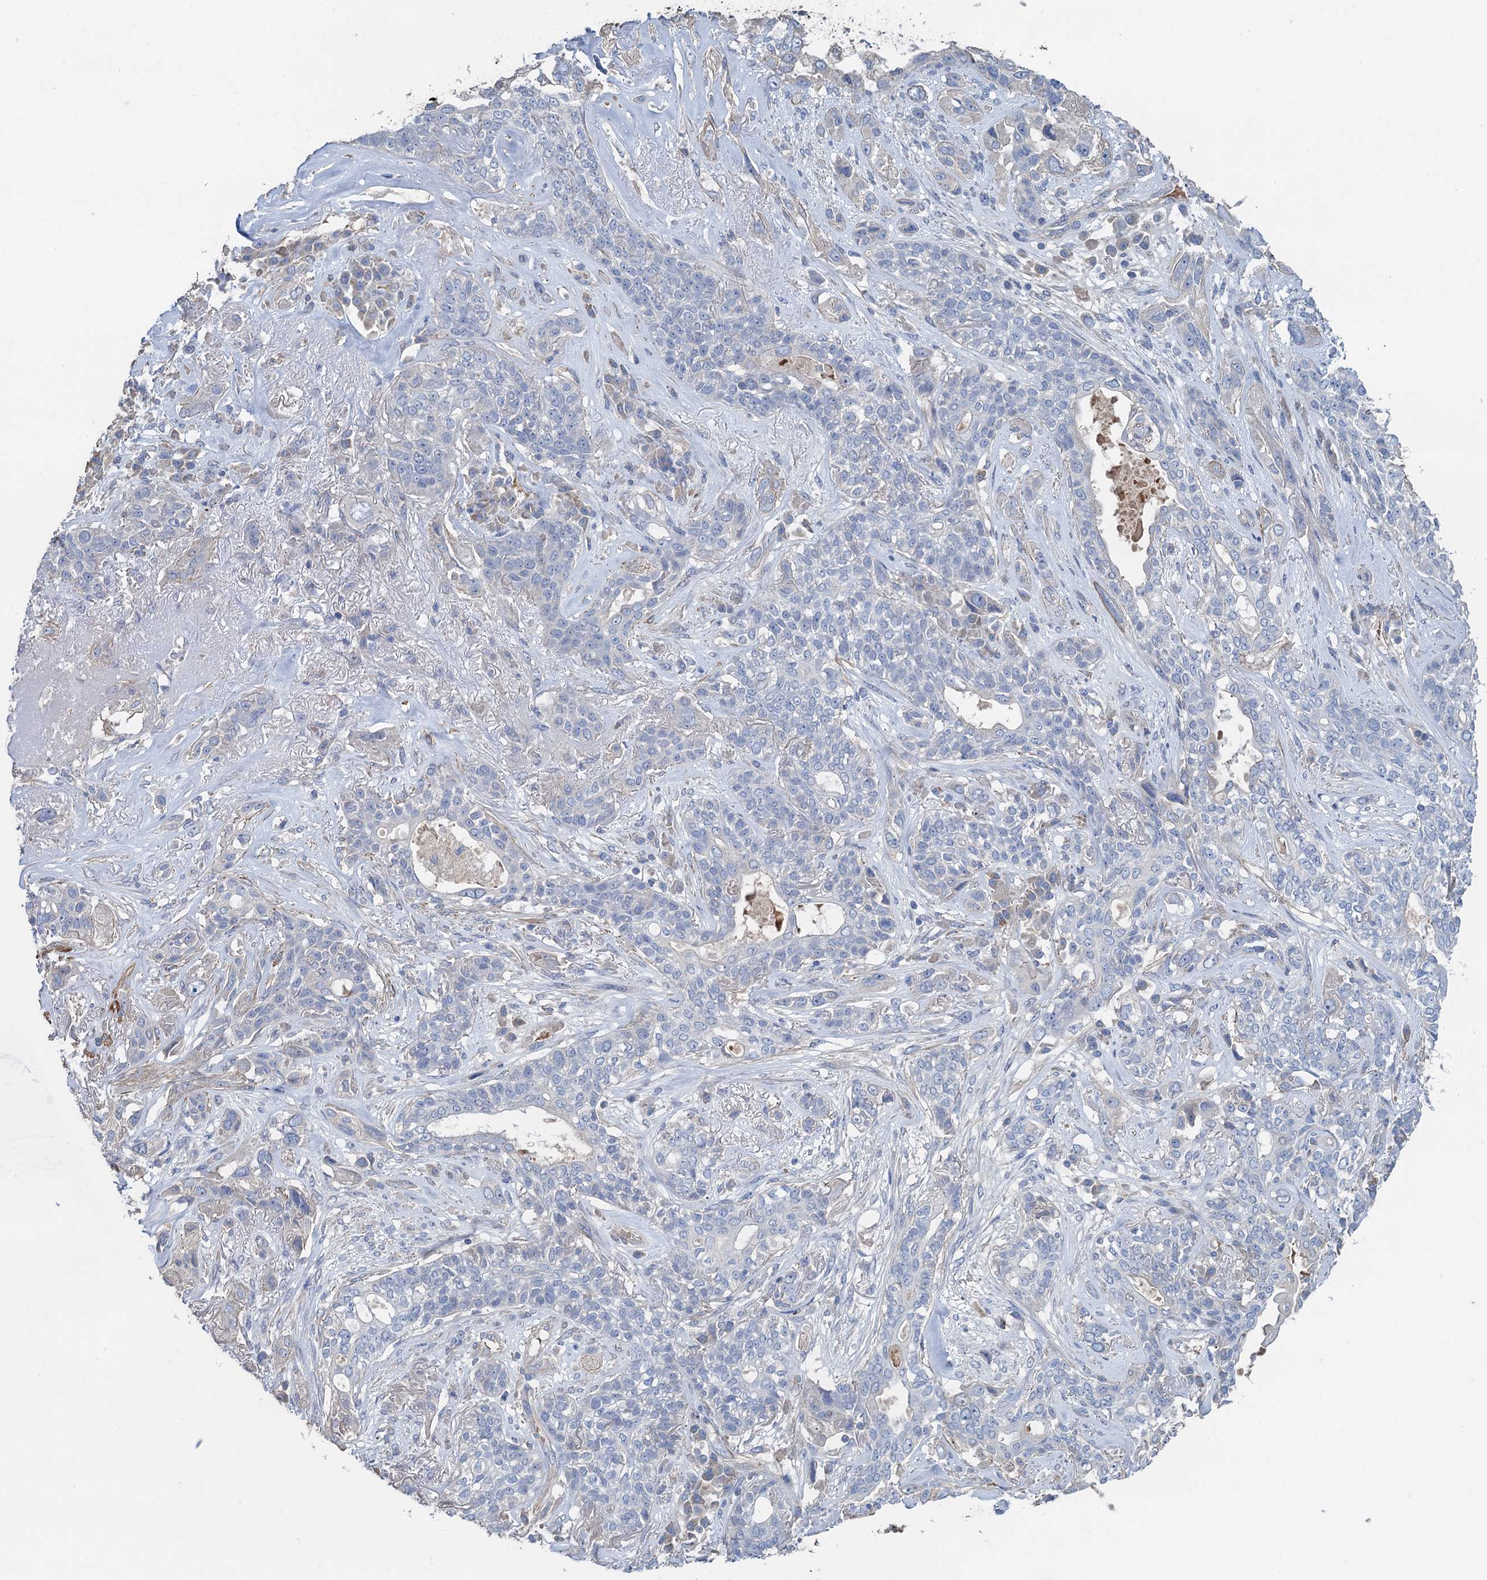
{"staining": {"intensity": "negative", "quantity": "none", "location": "none"}, "tissue": "lung cancer", "cell_type": "Tumor cells", "image_type": "cancer", "snomed": [{"axis": "morphology", "description": "Squamous cell carcinoma, NOS"}, {"axis": "topography", "description": "Lung"}], "caption": "Lung squamous cell carcinoma stained for a protein using immunohistochemistry (IHC) demonstrates no staining tumor cells.", "gene": "SMCO3", "patient": {"sex": "female", "age": 70}}